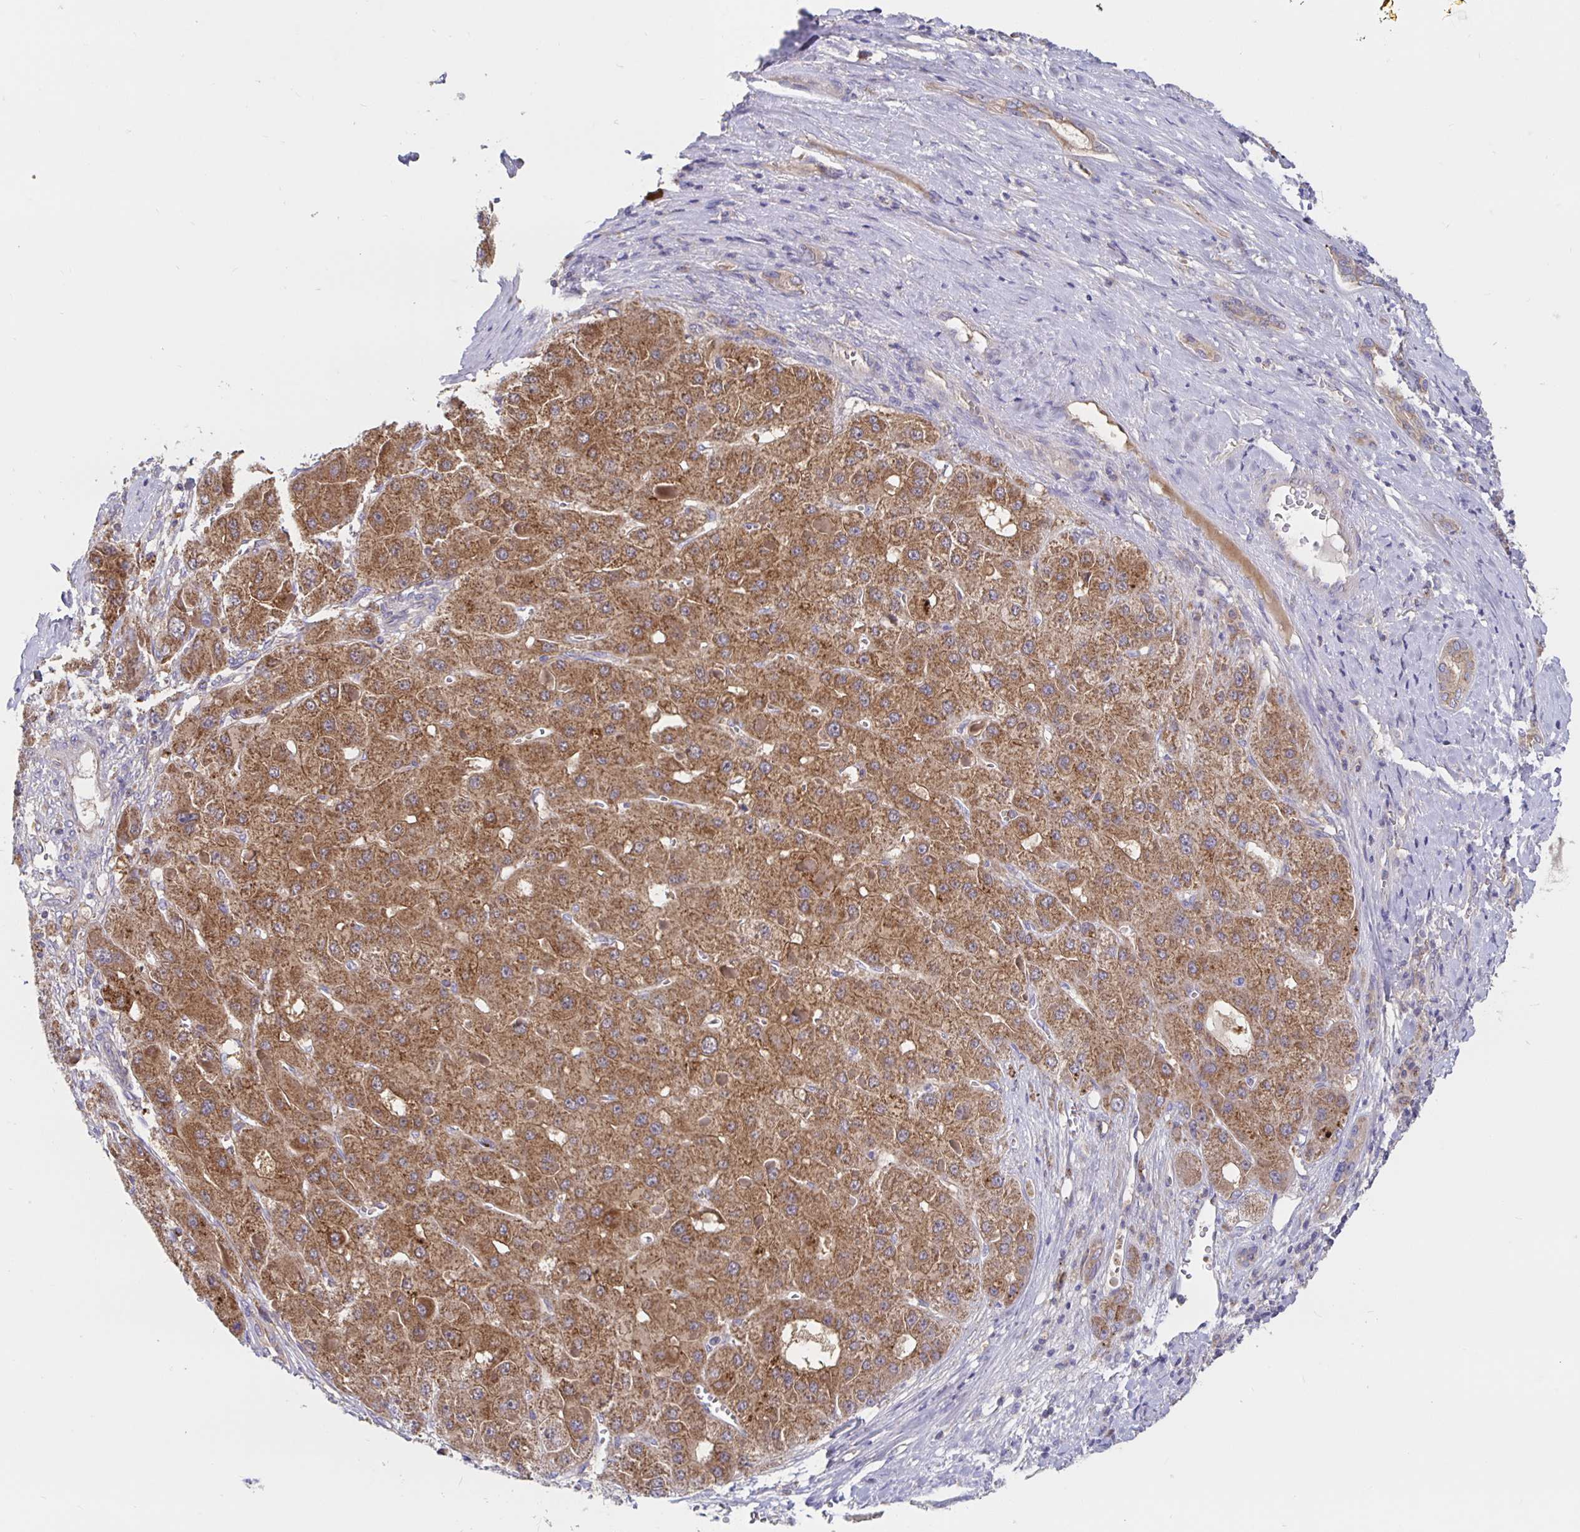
{"staining": {"intensity": "moderate", "quantity": ">75%", "location": "cytoplasmic/membranous"}, "tissue": "liver cancer", "cell_type": "Tumor cells", "image_type": "cancer", "snomed": [{"axis": "morphology", "description": "Carcinoma, Hepatocellular, NOS"}, {"axis": "topography", "description": "Liver"}], "caption": "Protein expression analysis of human liver cancer (hepatocellular carcinoma) reveals moderate cytoplasmic/membranous expression in approximately >75% of tumor cells. (Stains: DAB in brown, nuclei in blue, Microscopy: brightfield microscopy at high magnification).", "gene": "PRDX3", "patient": {"sex": "female", "age": 73}}